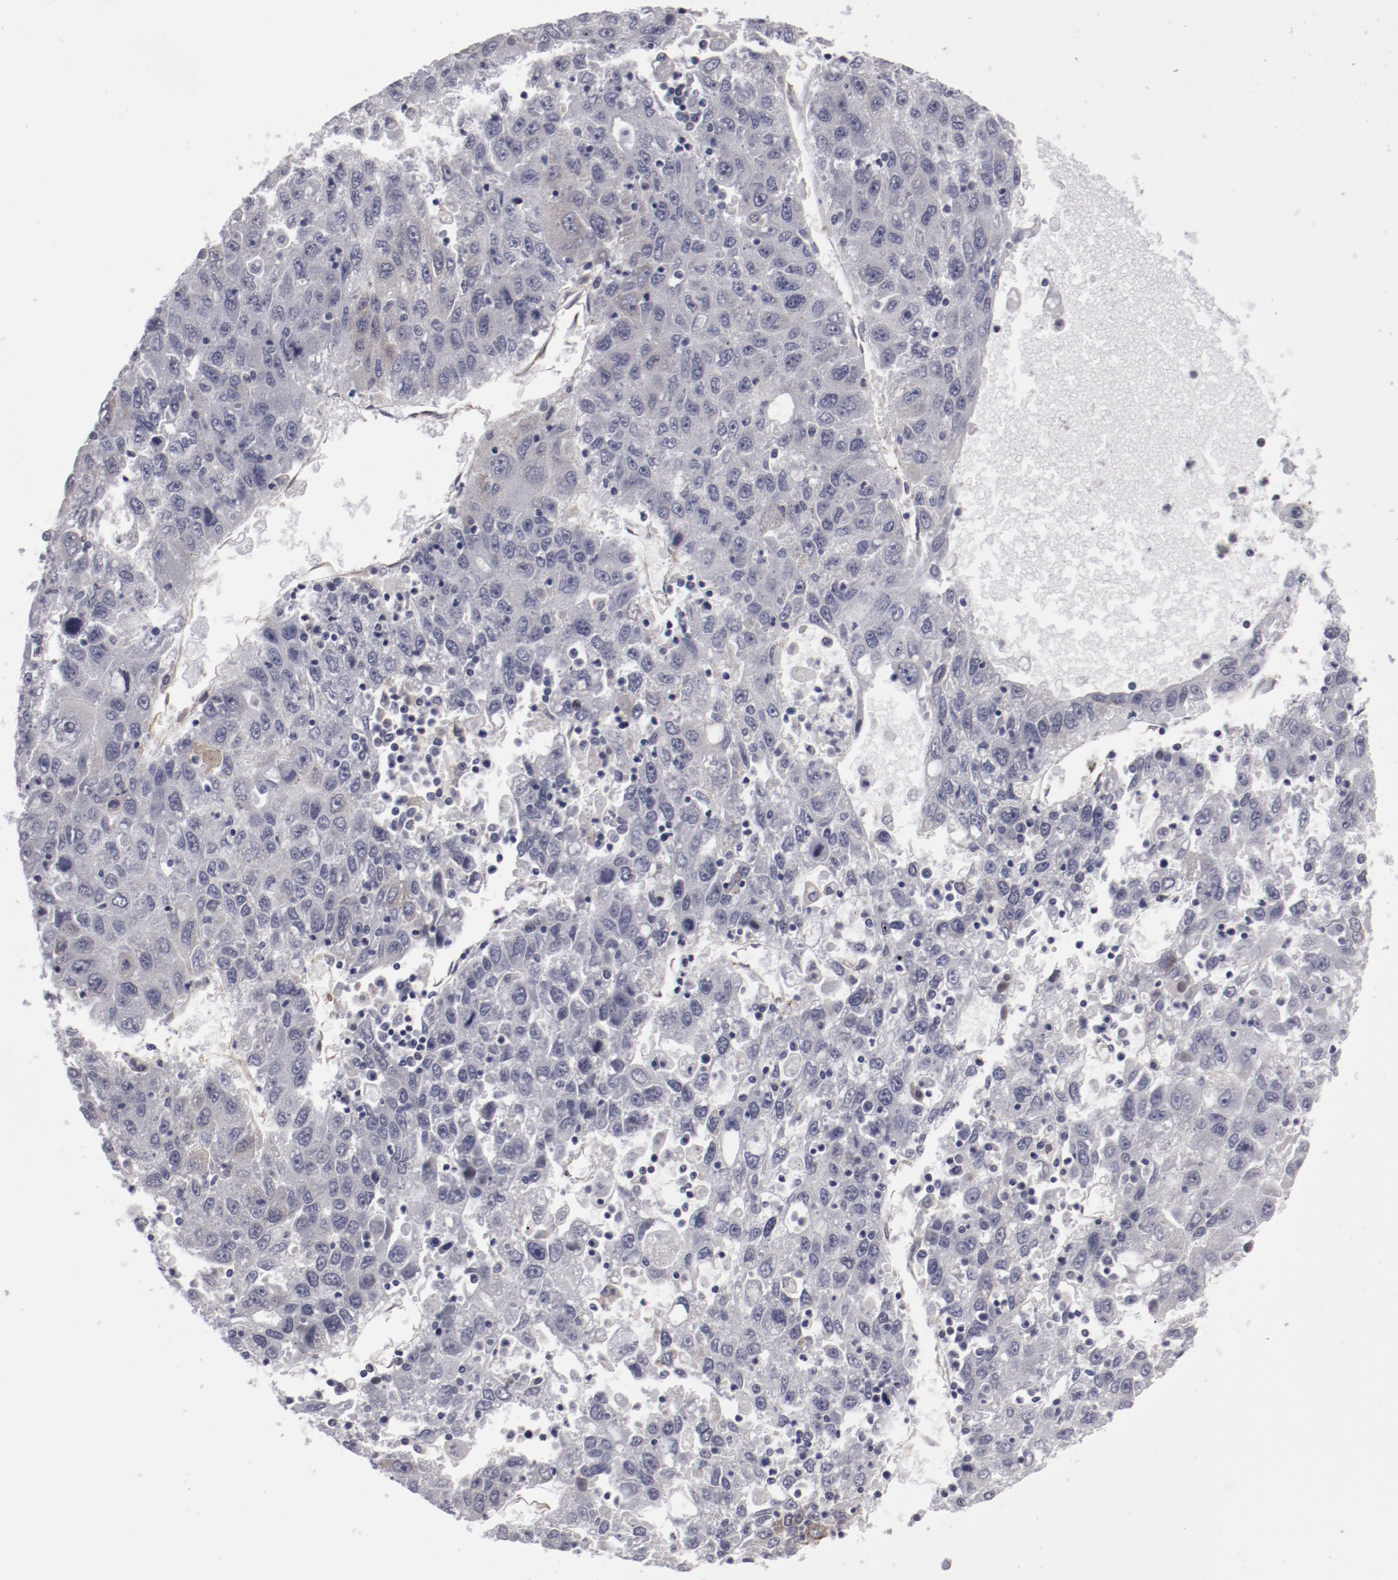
{"staining": {"intensity": "negative", "quantity": "none", "location": "none"}, "tissue": "liver cancer", "cell_type": "Tumor cells", "image_type": "cancer", "snomed": [{"axis": "morphology", "description": "Carcinoma, Hepatocellular, NOS"}, {"axis": "topography", "description": "Liver"}], "caption": "Tumor cells are negative for protein expression in human liver cancer (hepatocellular carcinoma).", "gene": "LEF1", "patient": {"sex": "male", "age": 49}}